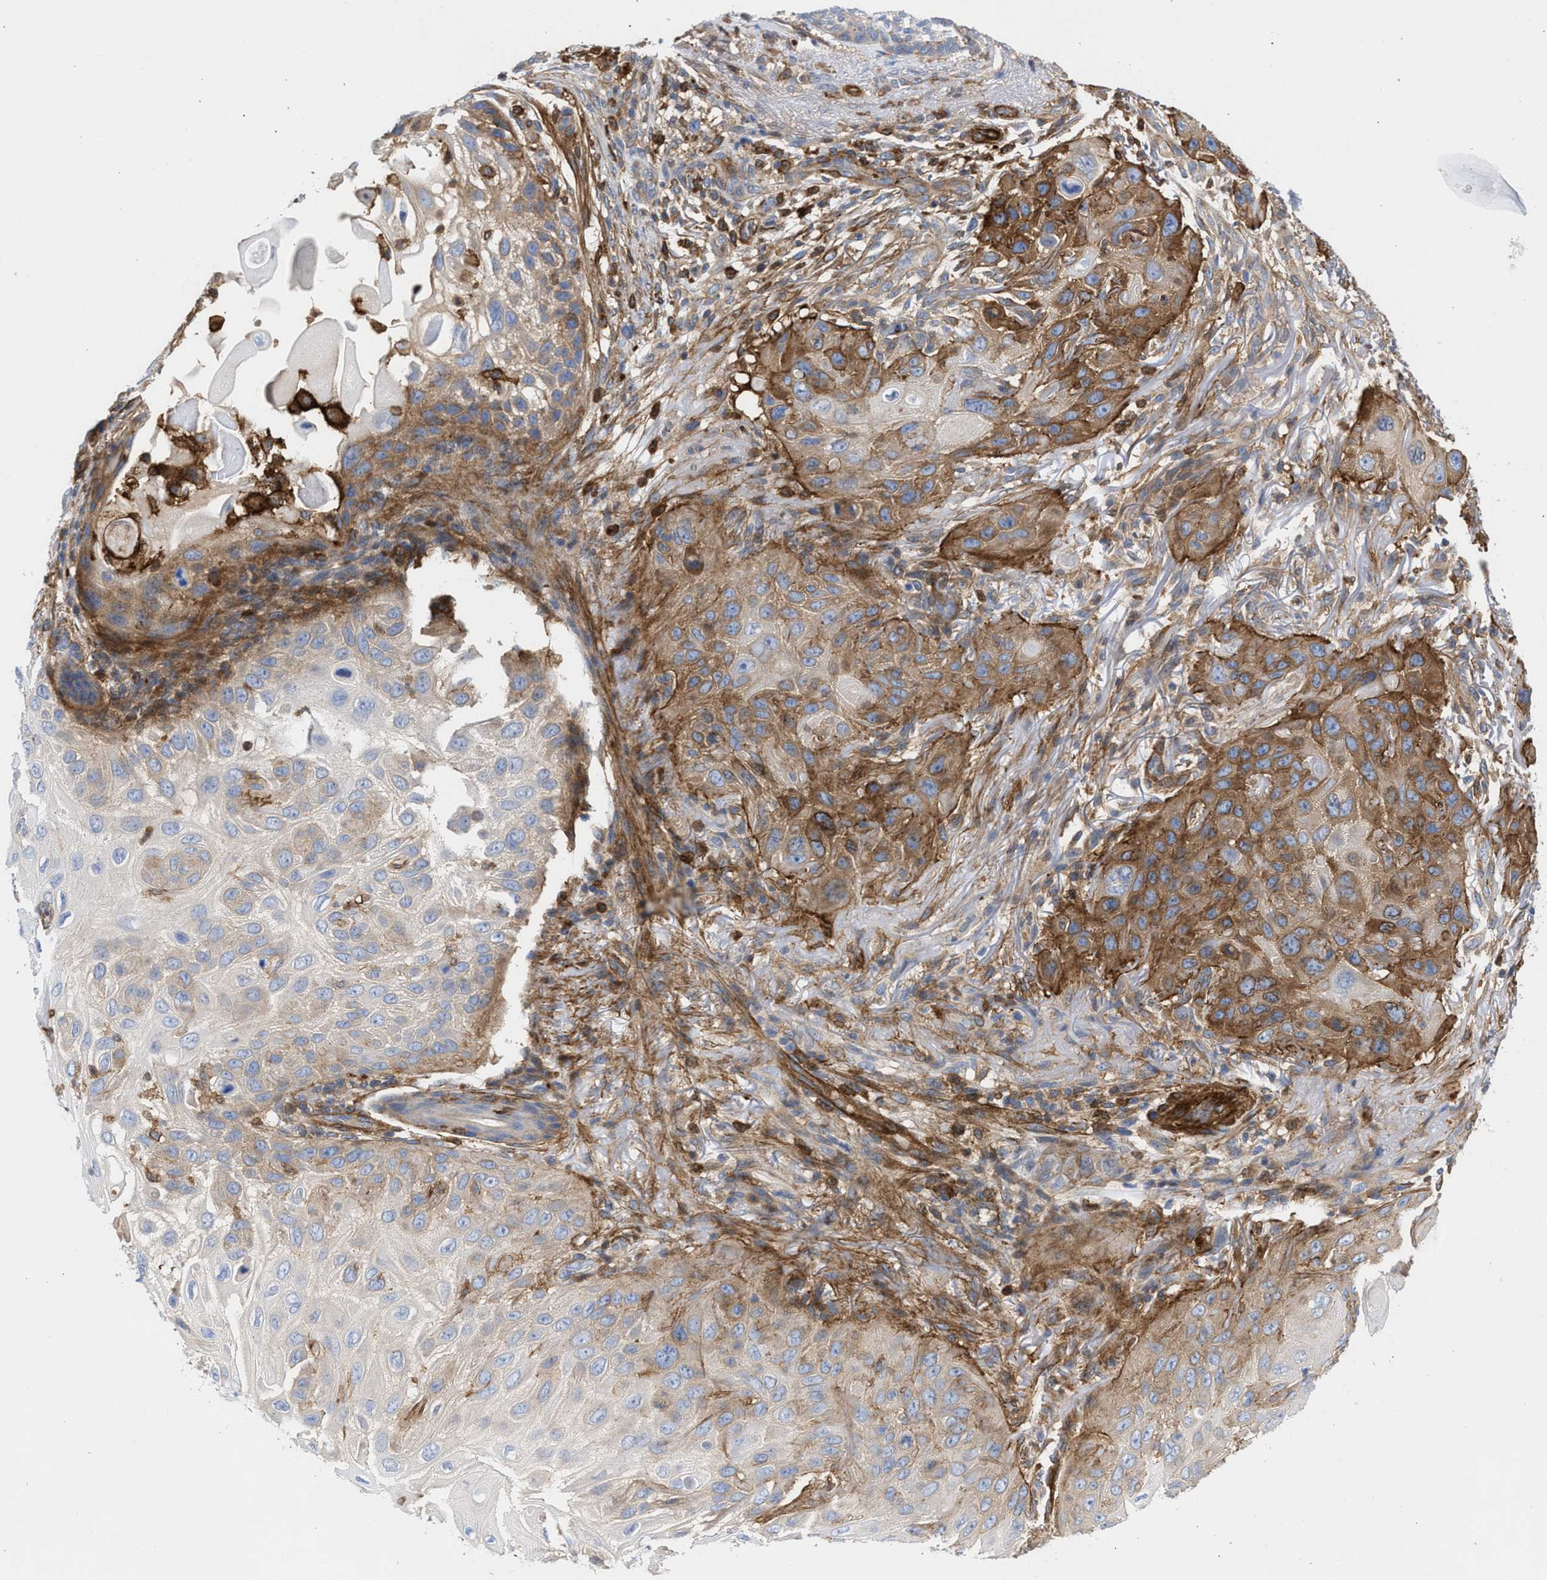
{"staining": {"intensity": "moderate", "quantity": "25%-75%", "location": "cytoplasmic/membranous"}, "tissue": "skin cancer", "cell_type": "Tumor cells", "image_type": "cancer", "snomed": [{"axis": "morphology", "description": "Squamous cell carcinoma, NOS"}, {"axis": "topography", "description": "Skin"}], "caption": "The histopathology image reveals immunohistochemical staining of skin cancer. There is moderate cytoplasmic/membranous positivity is appreciated in approximately 25%-75% of tumor cells.", "gene": "HS3ST5", "patient": {"sex": "female", "age": 77}}